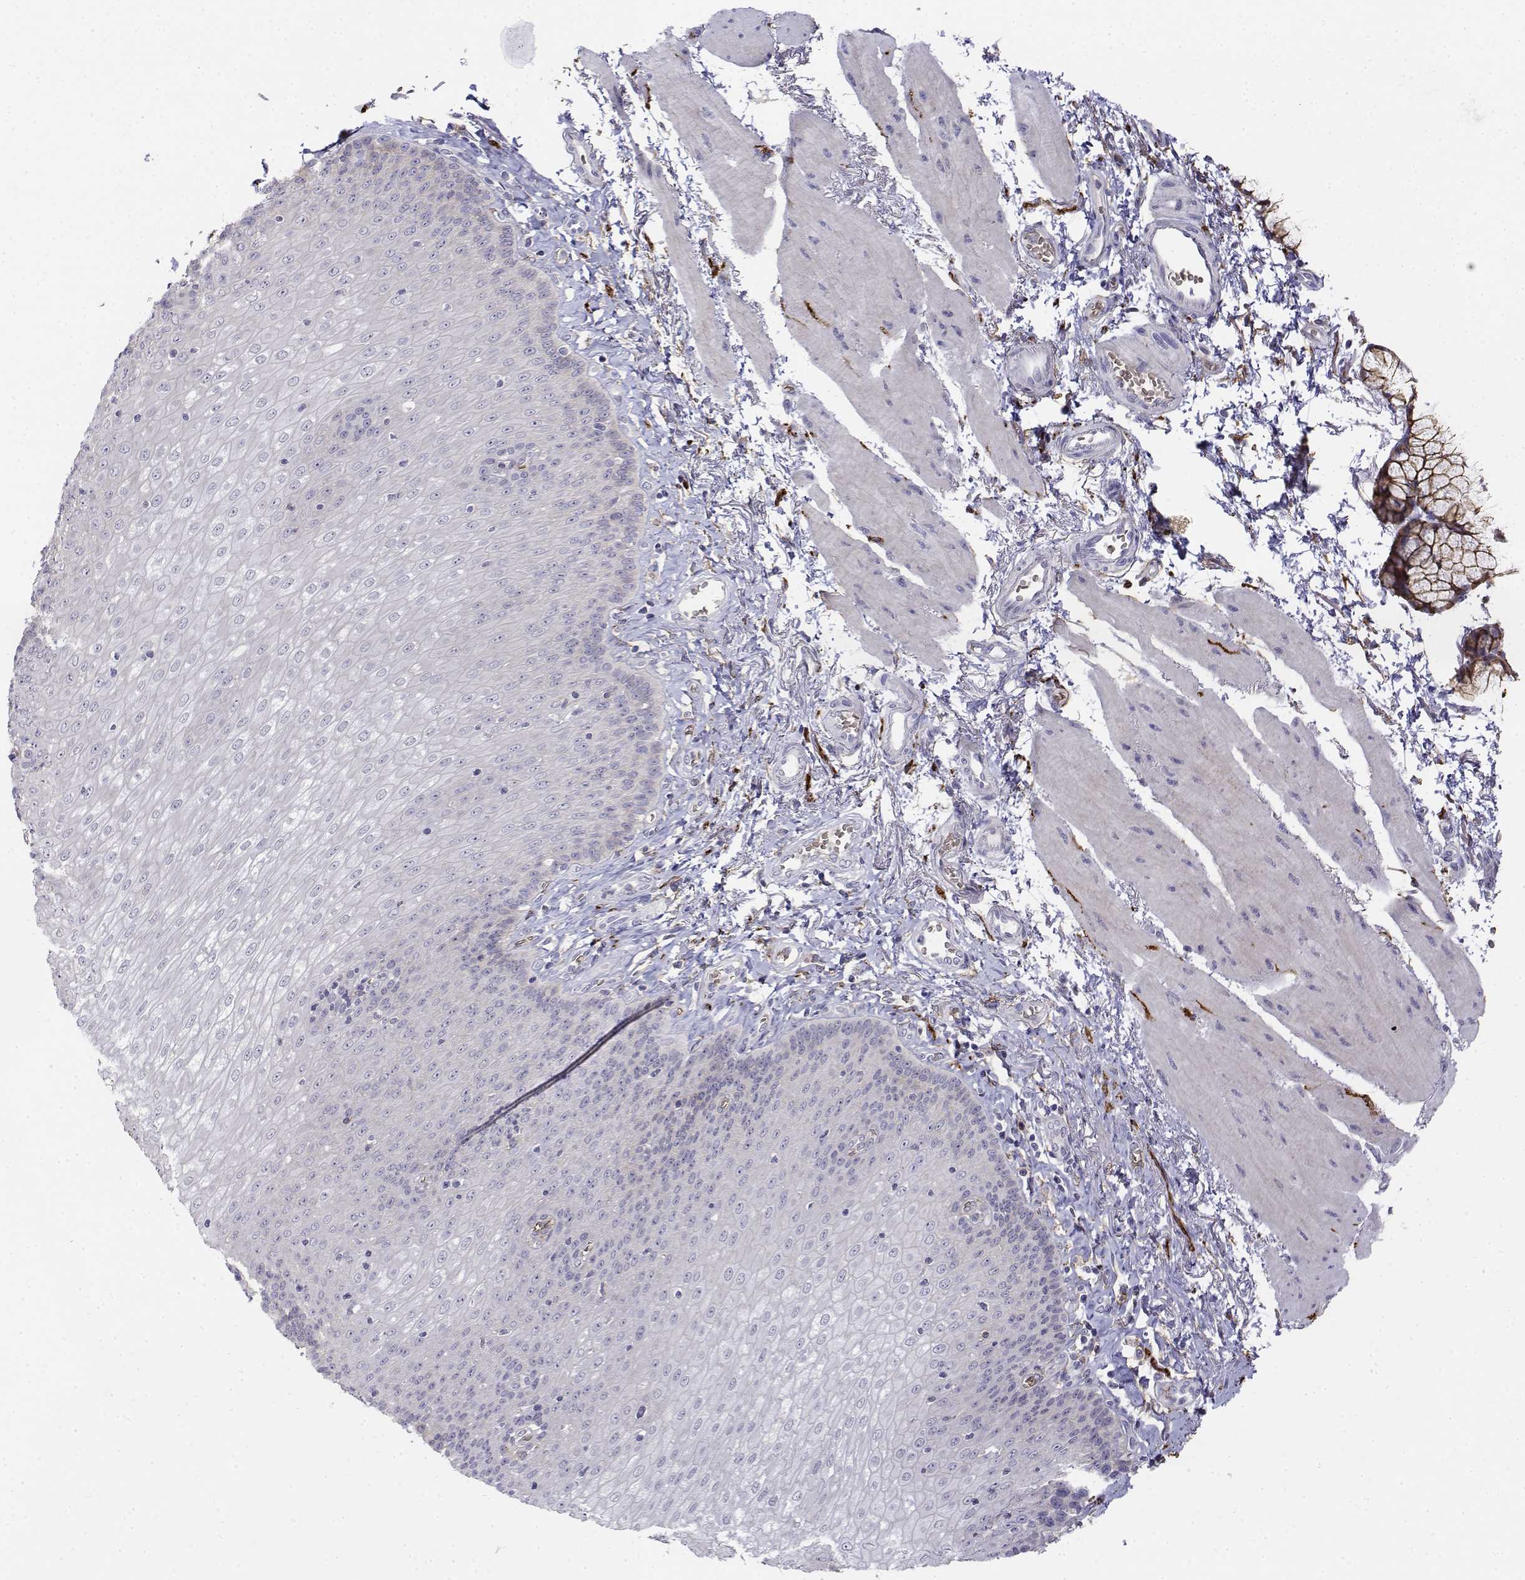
{"staining": {"intensity": "negative", "quantity": "none", "location": "none"}, "tissue": "esophagus", "cell_type": "Squamous epithelial cells", "image_type": "normal", "snomed": [{"axis": "morphology", "description": "Normal tissue, NOS"}, {"axis": "topography", "description": "Esophagus"}], "caption": "The immunohistochemistry (IHC) micrograph has no significant staining in squamous epithelial cells of esophagus.", "gene": "CADM1", "patient": {"sex": "female", "age": 81}}